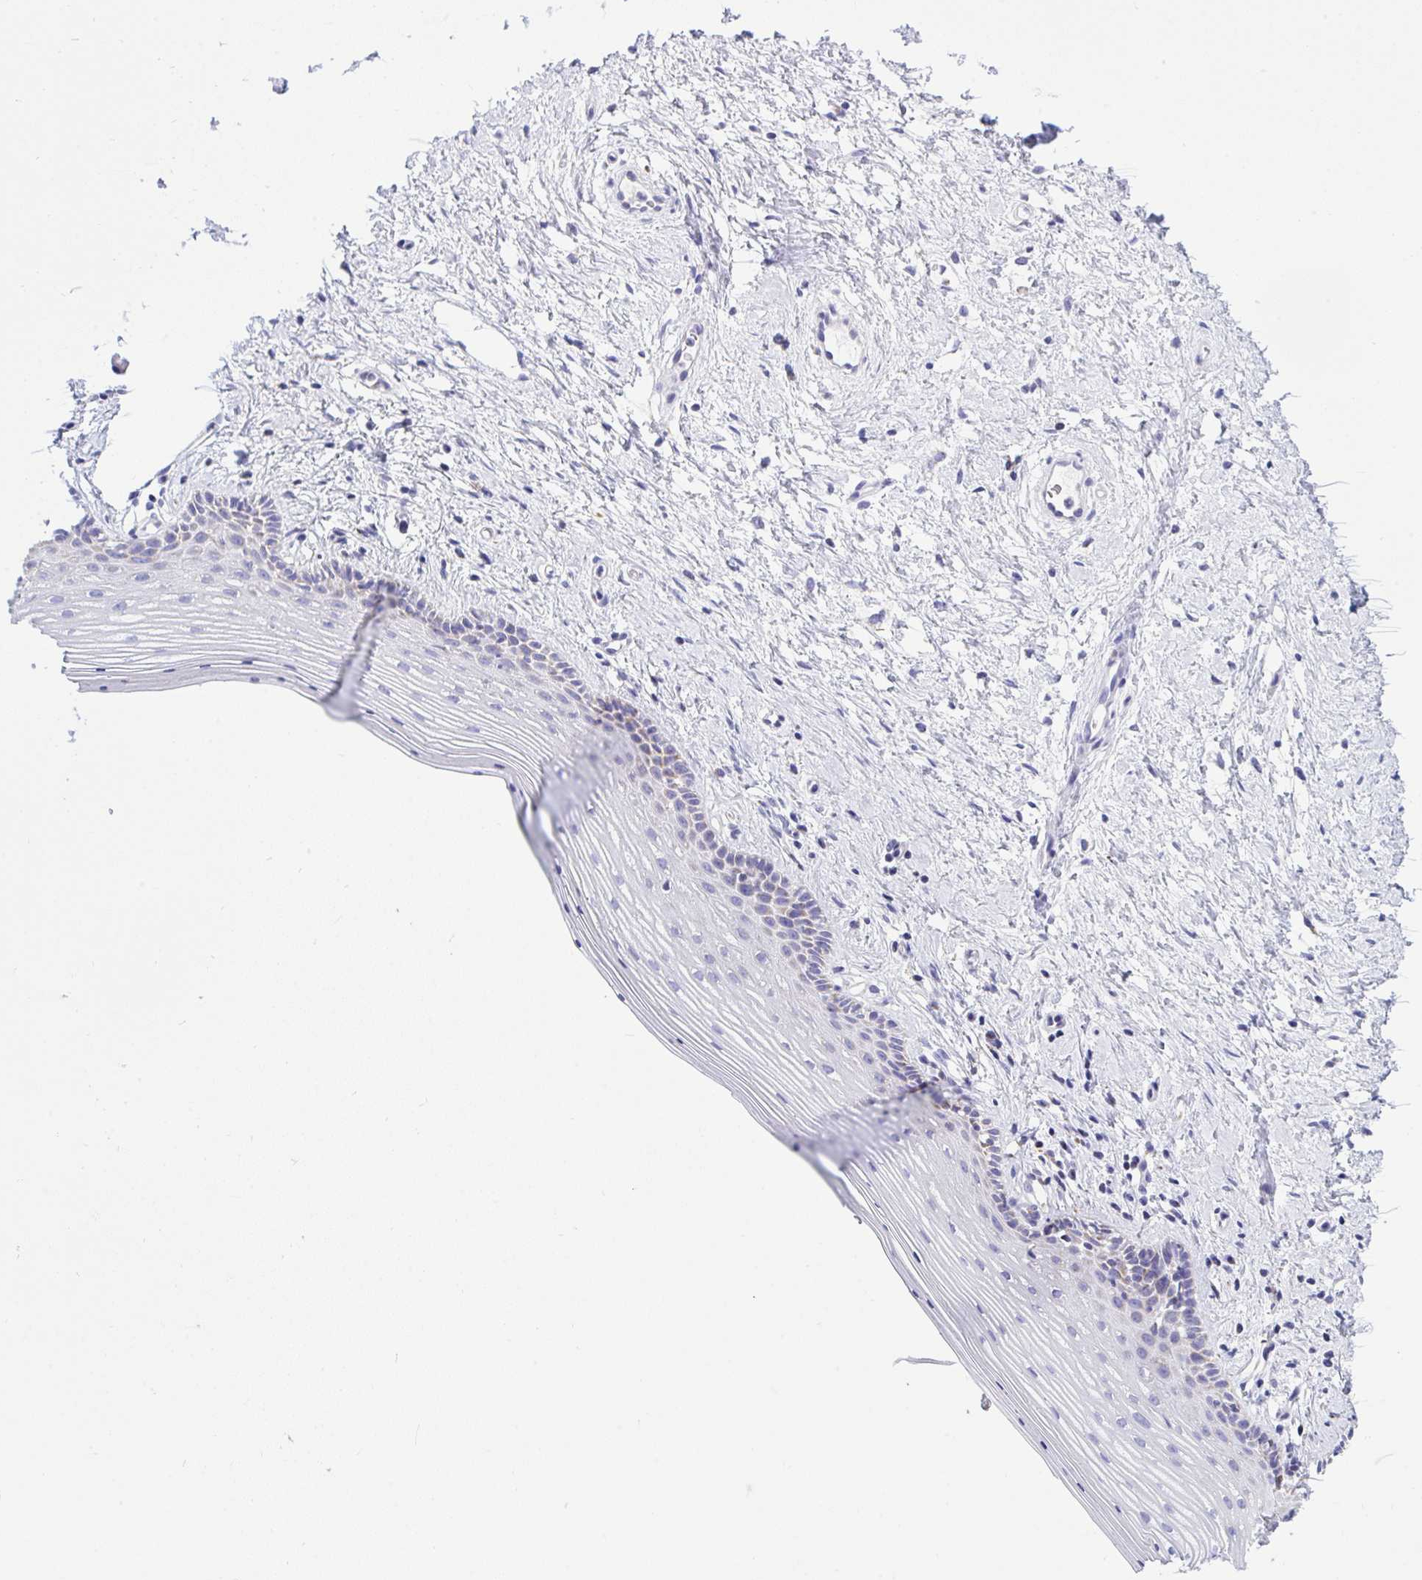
{"staining": {"intensity": "weak", "quantity": "<25%", "location": "cytoplasmic/membranous"}, "tissue": "vagina", "cell_type": "Squamous epithelial cells", "image_type": "normal", "snomed": [{"axis": "morphology", "description": "Normal tissue, NOS"}, {"axis": "topography", "description": "Vagina"}], "caption": "DAB (3,3'-diaminobenzidine) immunohistochemical staining of unremarkable human vagina shows no significant staining in squamous epithelial cells.", "gene": "HSPE1", "patient": {"sex": "female", "age": 42}}